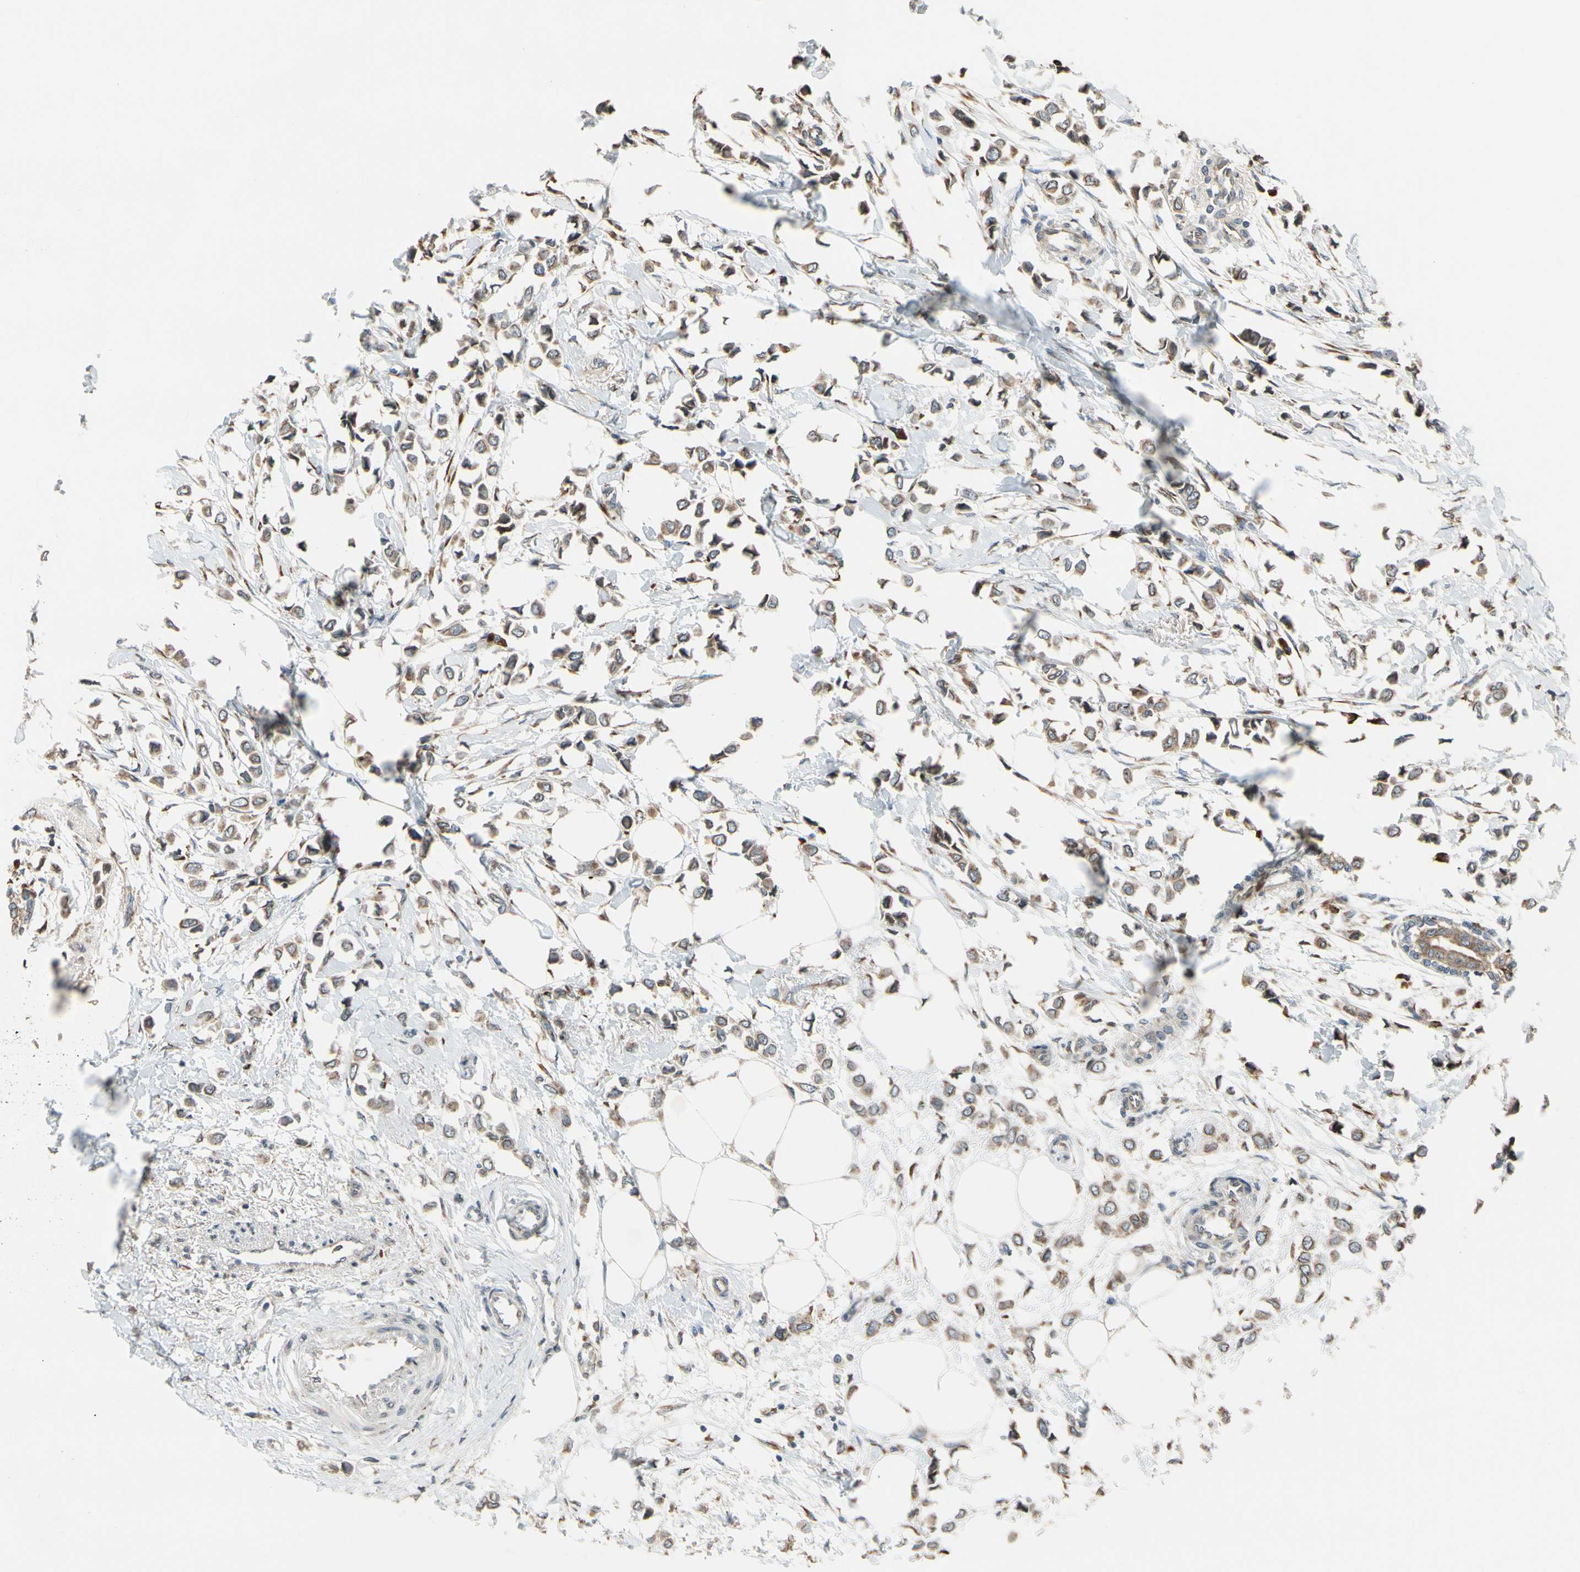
{"staining": {"intensity": "weak", "quantity": ">75%", "location": "cytoplasmic/membranous"}, "tissue": "breast cancer", "cell_type": "Tumor cells", "image_type": "cancer", "snomed": [{"axis": "morphology", "description": "Lobular carcinoma"}, {"axis": "topography", "description": "Breast"}], "caption": "Tumor cells demonstrate low levels of weak cytoplasmic/membranous expression in about >75% of cells in human breast cancer (lobular carcinoma). The staining was performed using DAB to visualize the protein expression in brown, while the nuclei were stained in blue with hematoxylin (Magnification: 20x).", "gene": "RPN2", "patient": {"sex": "female", "age": 51}}